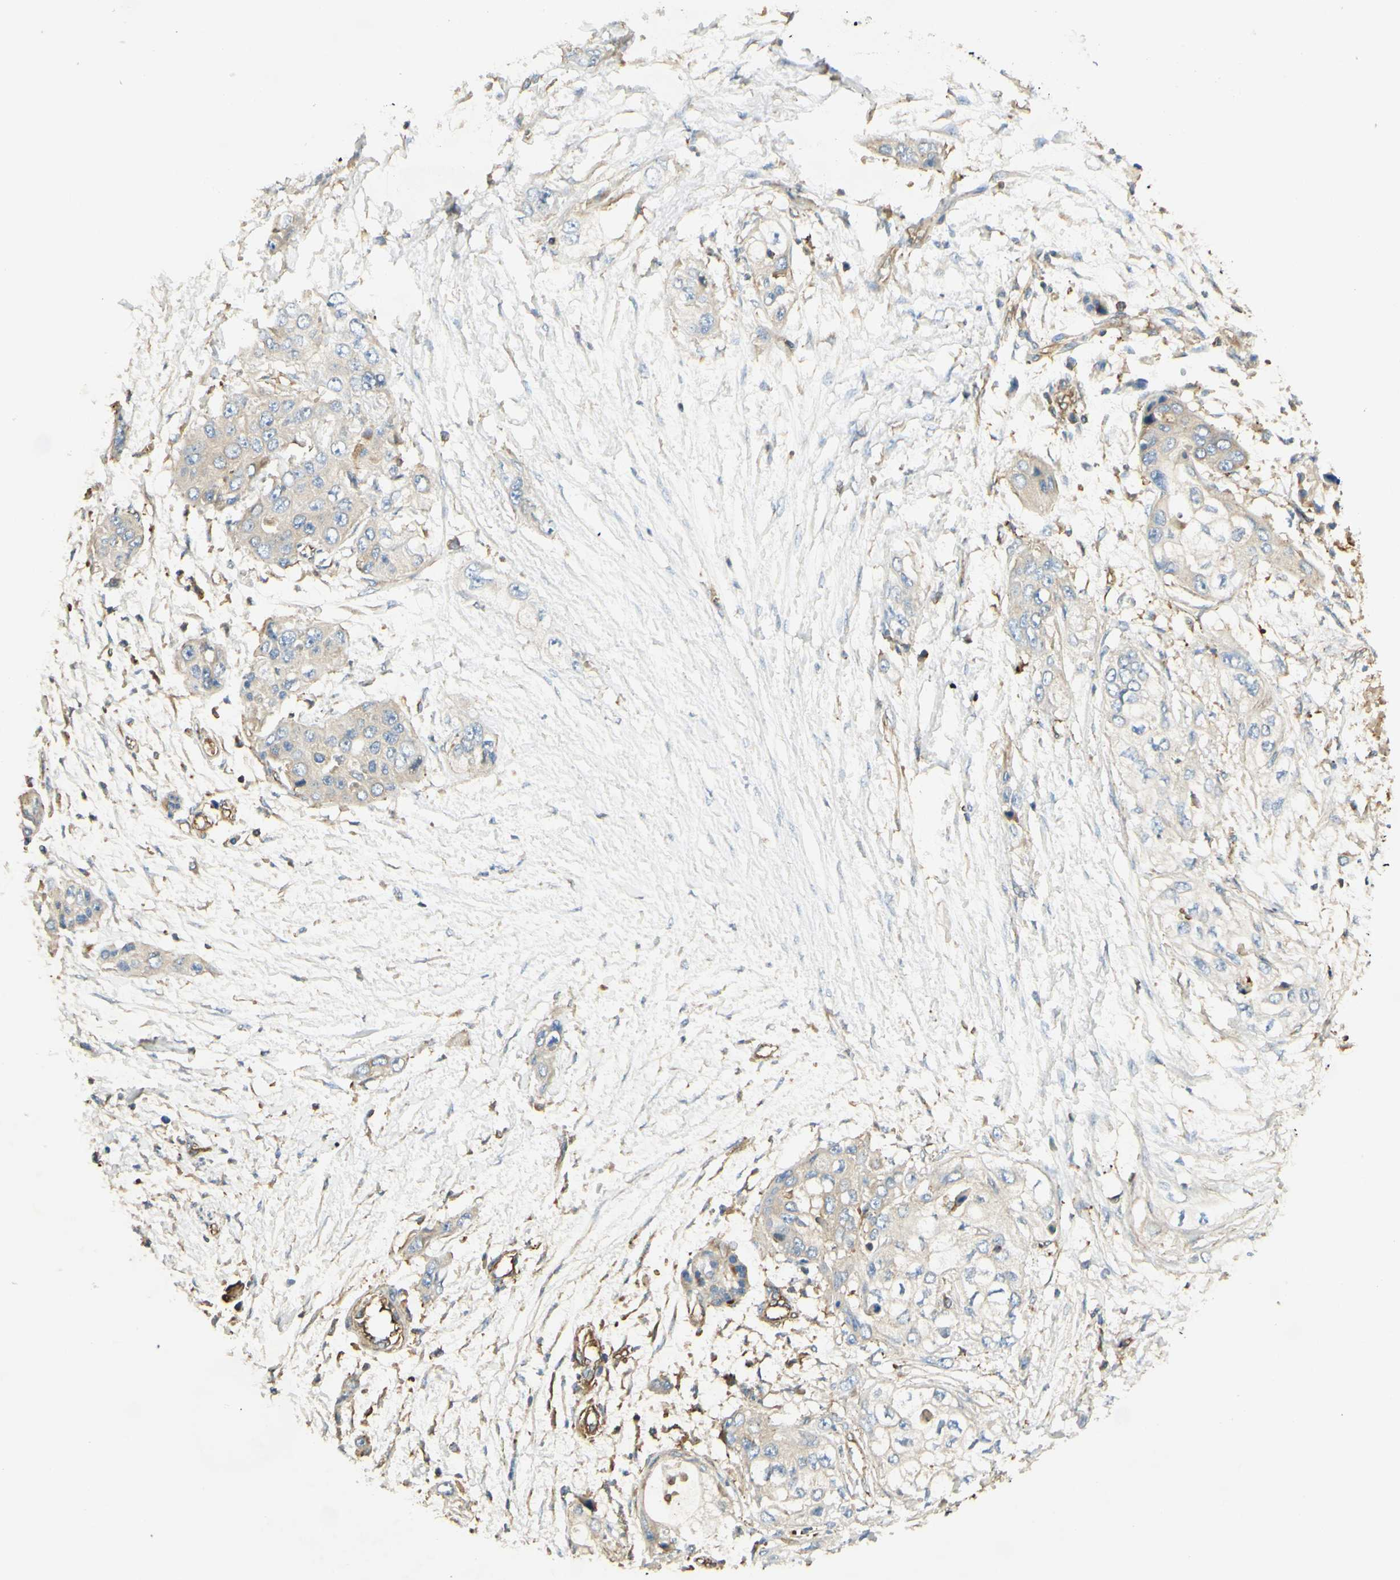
{"staining": {"intensity": "weak", "quantity": "25%-75%", "location": "cytoplasmic/membranous"}, "tissue": "pancreatic cancer", "cell_type": "Tumor cells", "image_type": "cancer", "snomed": [{"axis": "morphology", "description": "Adenocarcinoma, NOS"}, {"axis": "topography", "description": "Pancreas"}], "caption": "This photomicrograph exhibits IHC staining of pancreatic cancer (adenocarcinoma), with low weak cytoplasmic/membranous staining in approximately 25%-75% of tumor cells.", "gene": "IKBKG", "patient": {"sex": "female", "age": 70}}